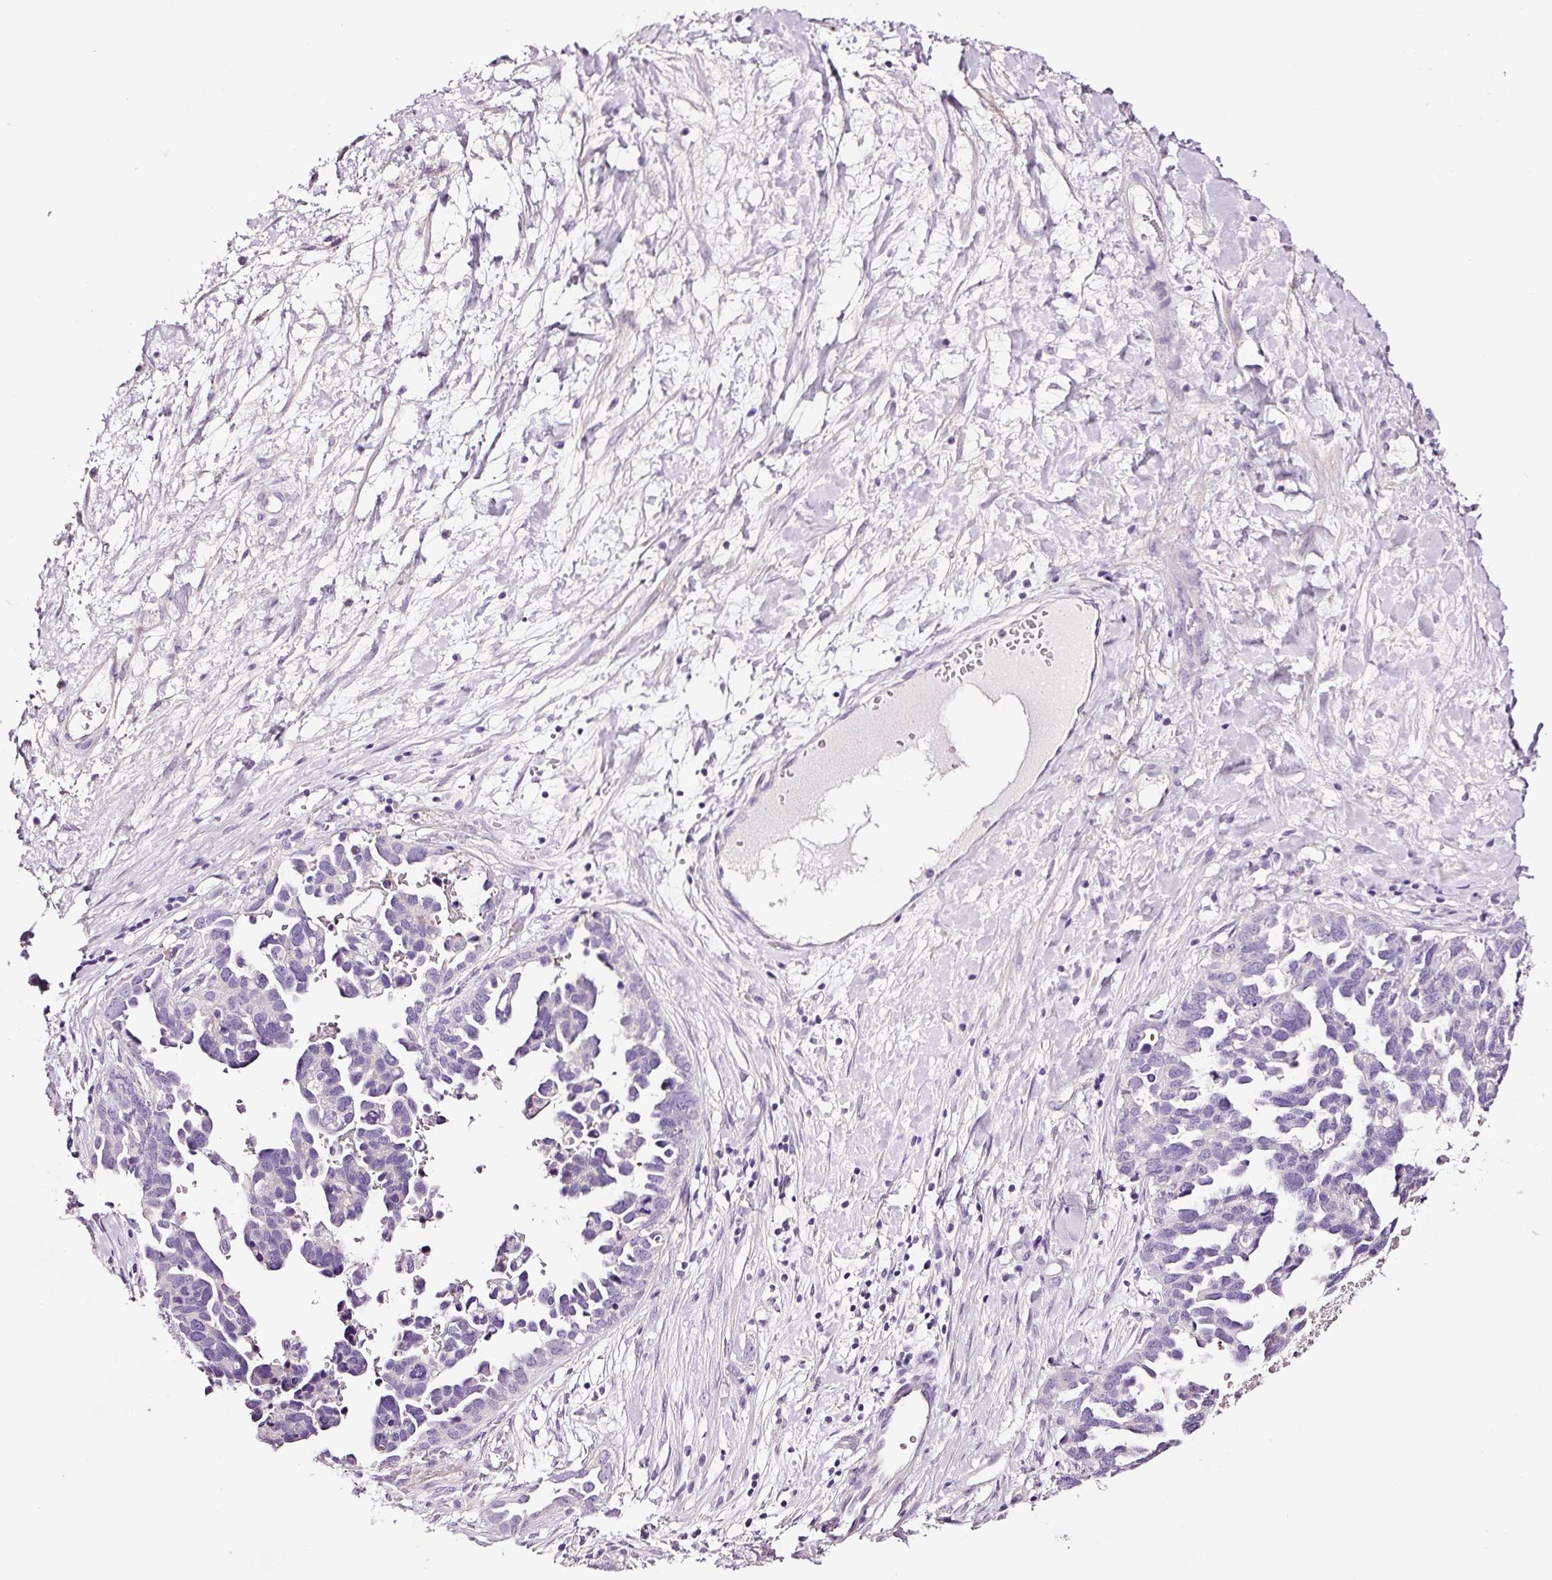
{"staining": {"intensity": "negative", "quantity": "none", "location": "none"}, "tissue": "ovarian cancer", "cell_type": "Tumor cells", "image_type": "cancer", "snomed": [{"axis": "morphology", "description": "Cystadenocarcinoma, serous, NOS"}, {"axis": "topography", "description": "Ovary"}], "caption": "Histopathology image shows no protein staining in tumor cells of ovarian serous cystadenocarcinoma tissue.", "gene": "PAM", "patient": {"sex": "female", "age": 54}}